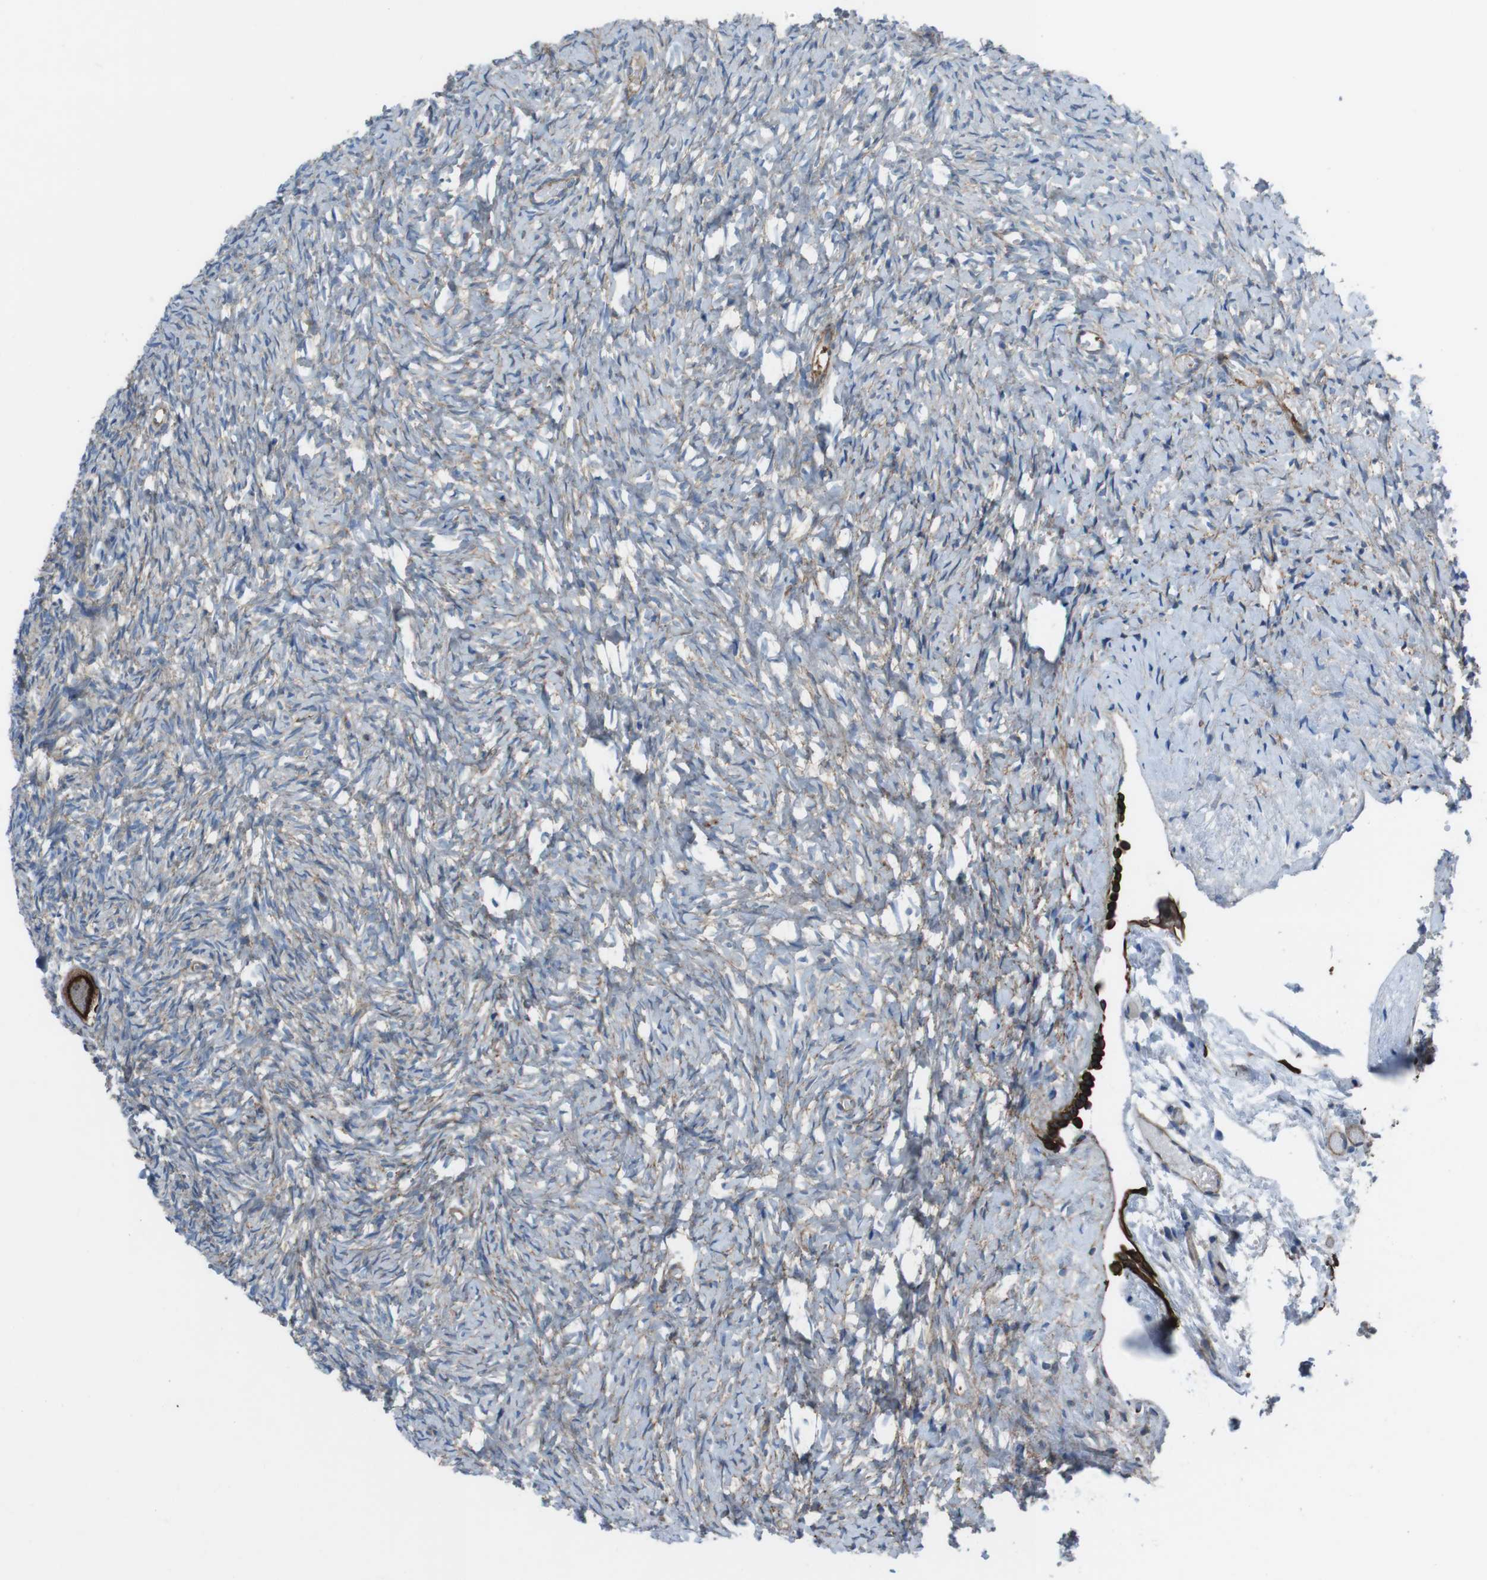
{"staining": {"intensity": "strong", "quantity": ">75%", "location": "cytoplasmic/membranous"}, "tissue": "ovary", "cell_type": "Follicle cells", "image_type": "normal", "snomed": [{"axis": "morphology", "description": "Normal tissue, NOS"}, {"axis": "topography", "description": "Ovary"}], "caption": "This photomicrograph reveals normal ovary stained with IHC to label a protein in brown. The cytoplasmic/membranous of follicle cells show strong positivity for the protein. Nuclei are counter-stained blue.", "gene": "FAM174B", "patient": {"sex": "female", "age": 35}}